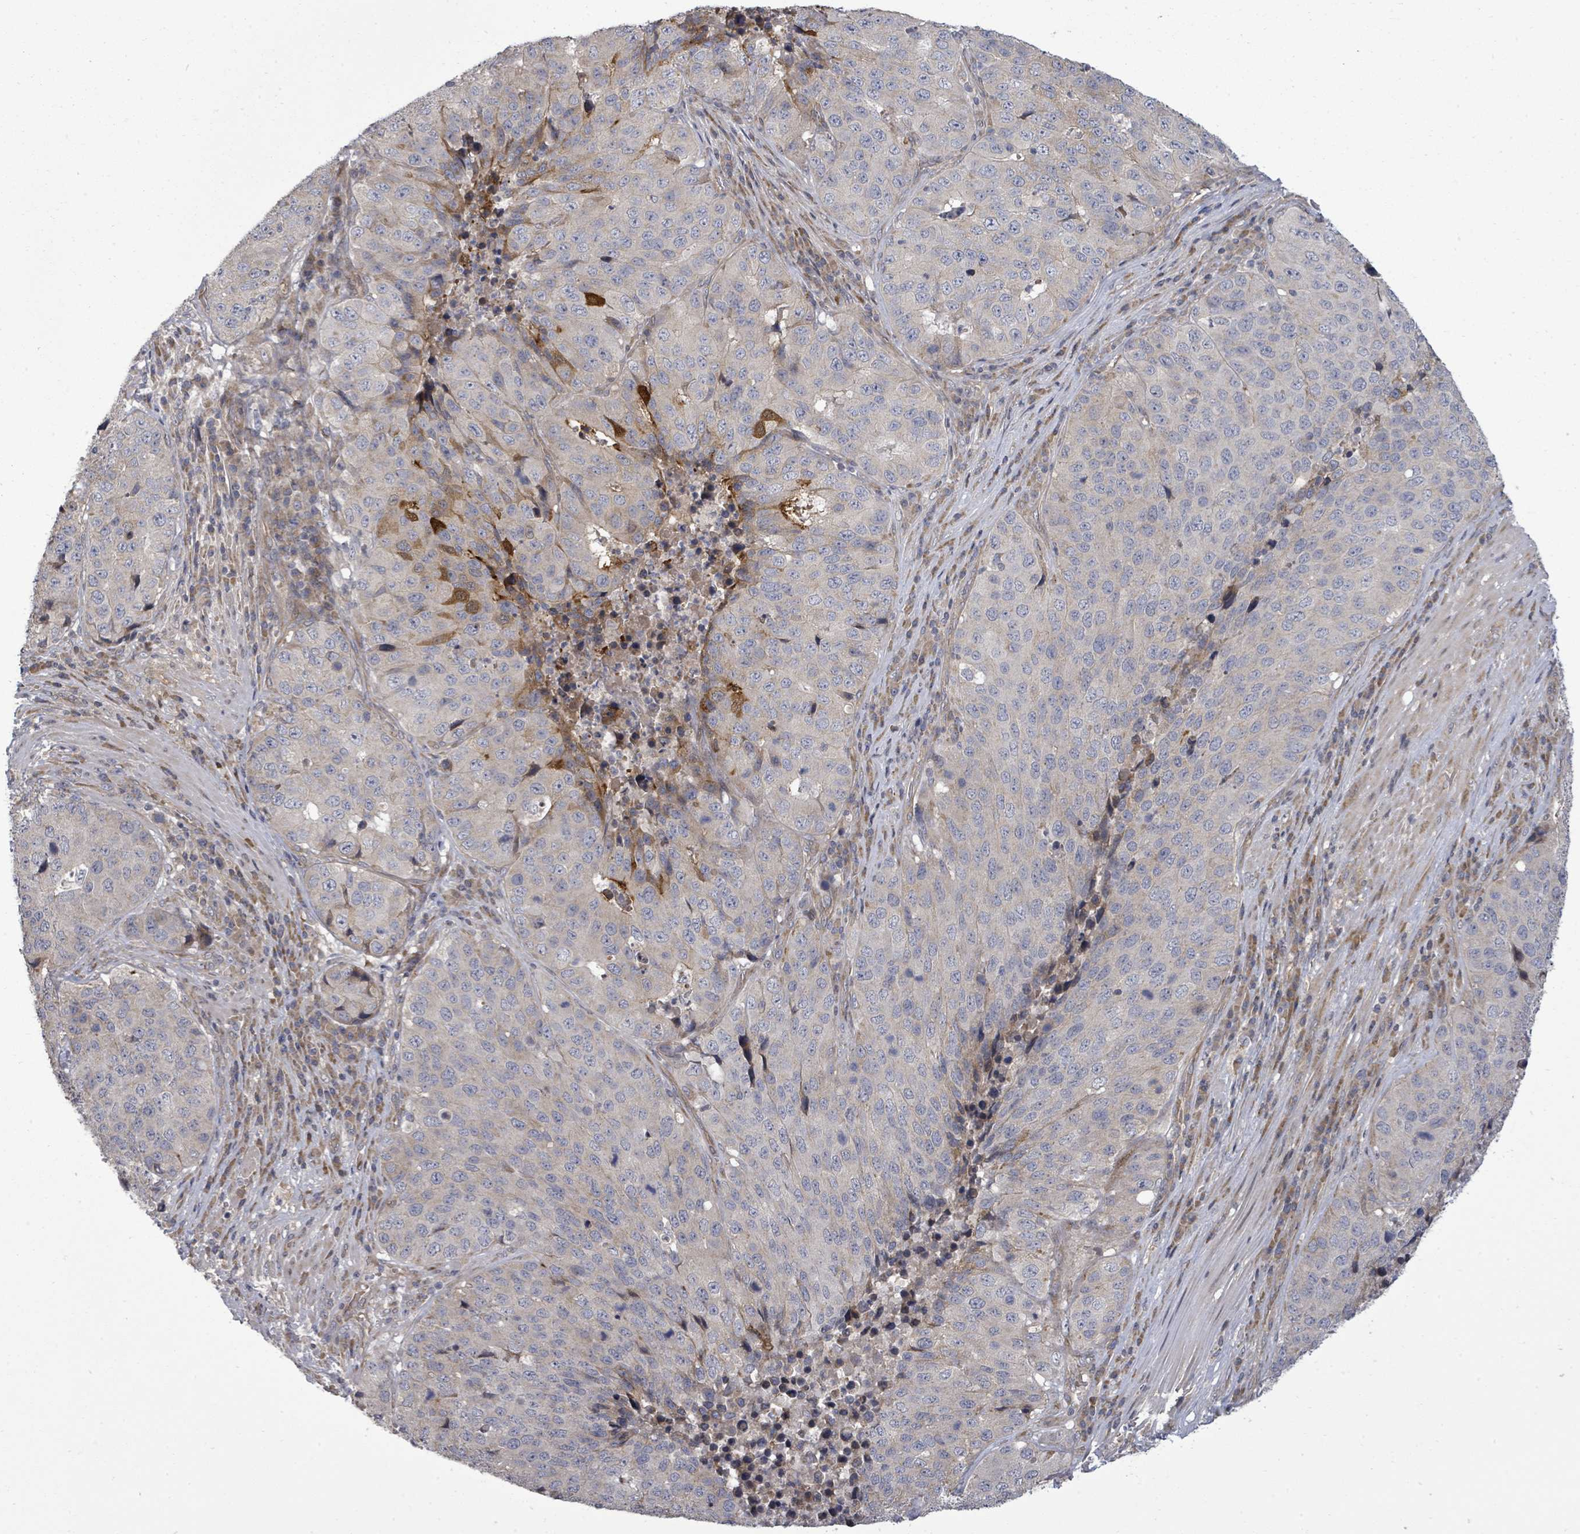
{"staining": {"intensity": "negative", "quantity": "none", "location": "none"}, "tissue": "stomach cancer", "cell_type": "Tumor cells", "image_type": "cancer", "snomed": [{"axis": "morphology", "description": "Adenocarcinoma, NOS"}, {"axis": "topography", "description": "Stomach"}], "caption": "The image exhibits no staining of tumor cells in stomach adenocarcinoma.", "gene": "KRTAP27-1", "patient": {"sex": "male", "age": 71}}